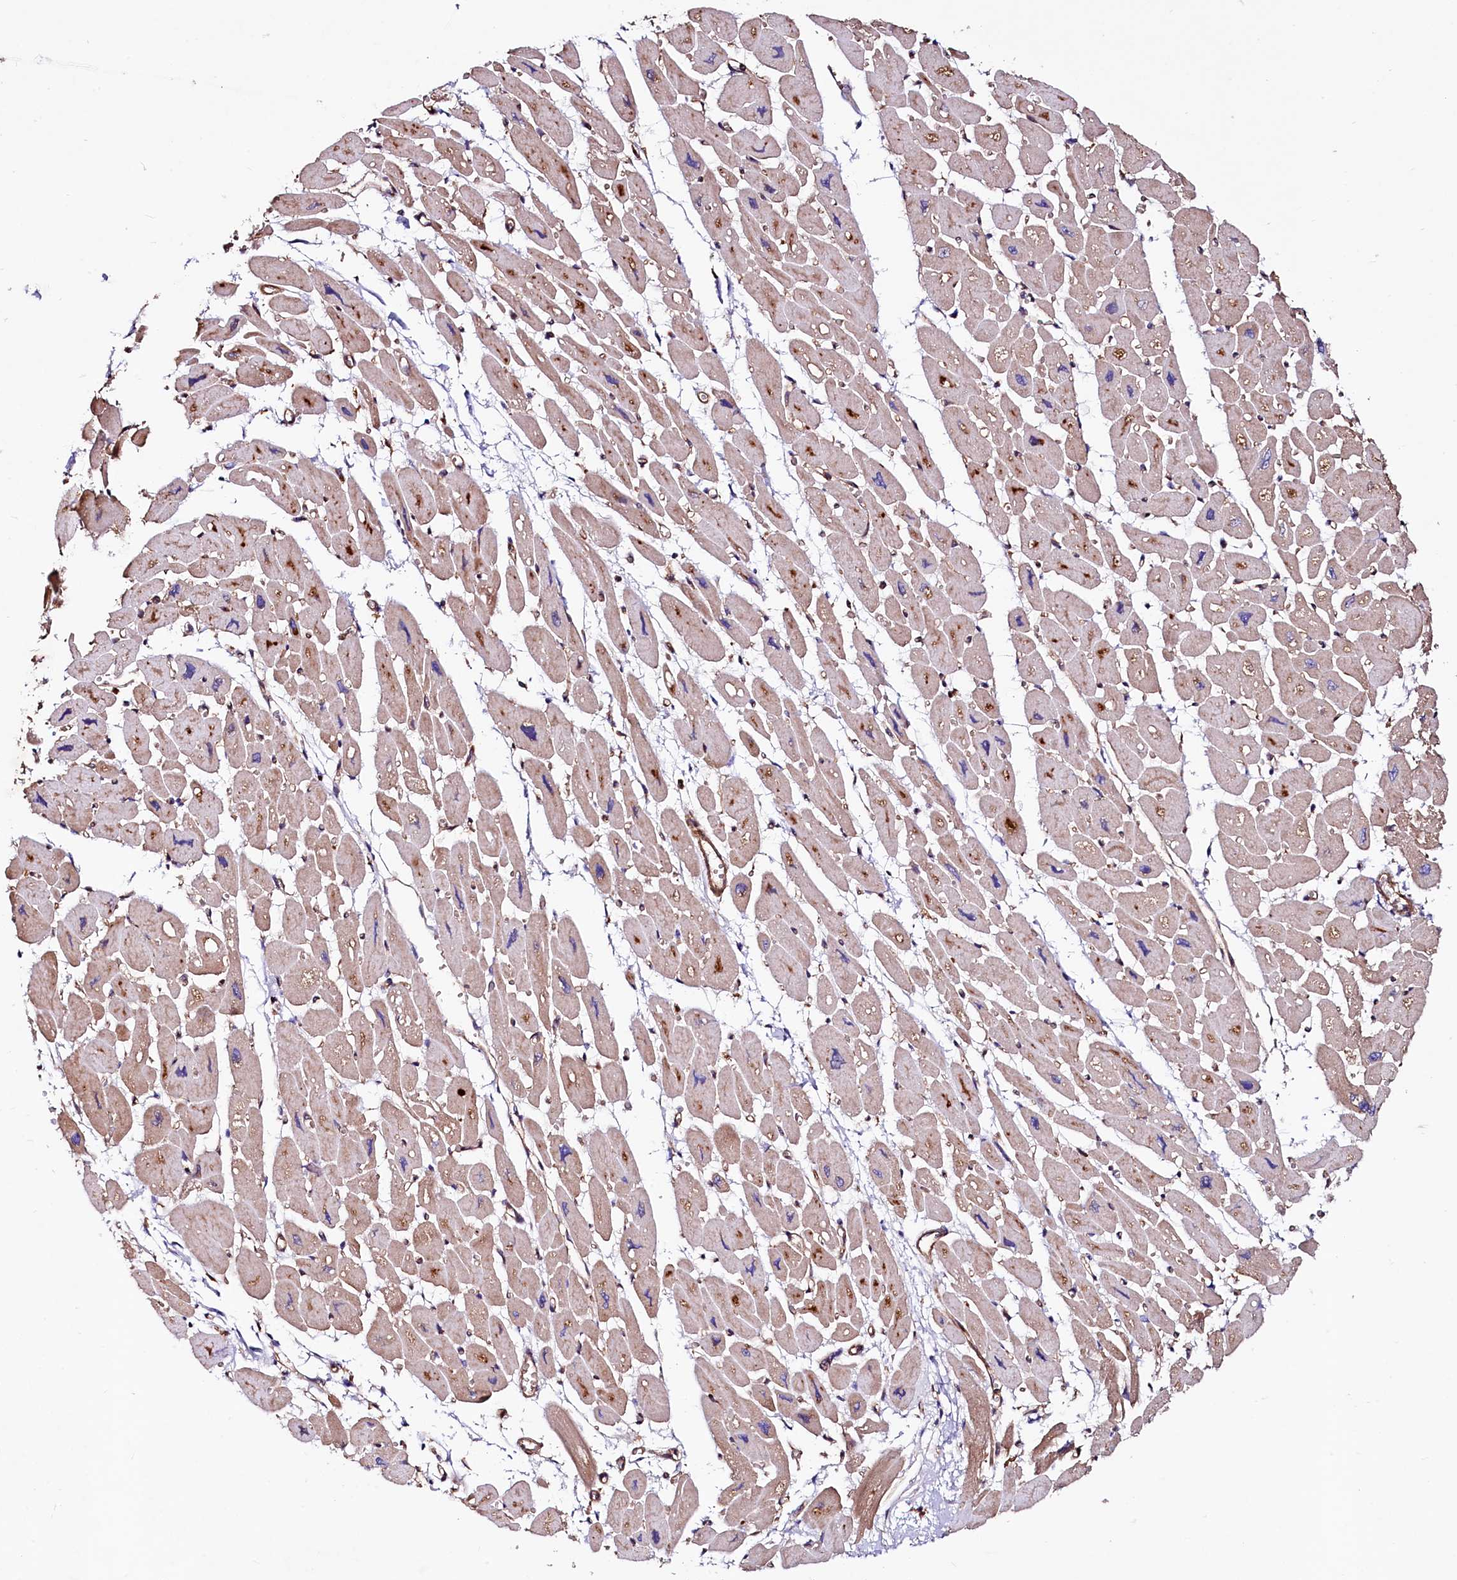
{"staining": {"intensity": "moderate", "quantity": "25%-75%", "location": "cytoplasmic/membranous"}, "tissue": "heart muscle", "cell_type": "Cardiomyocytes", "image_type": "normal", "snomed": [{"axis": "morphology", "description": "Normal tissue, NOS"}, {"axis": "topography", "description": "Heart"}], "caption": "Protein expression analysis of benign heart muscle reveals moderate cytoplasmic/membranous expression in approximately 25%-75% of cardiomyocytes. (Brightfield microscopy of DAB IHC at high magnification).", "gene": "KLHDC4", "patient": {"sex": "female", "age": 54}}